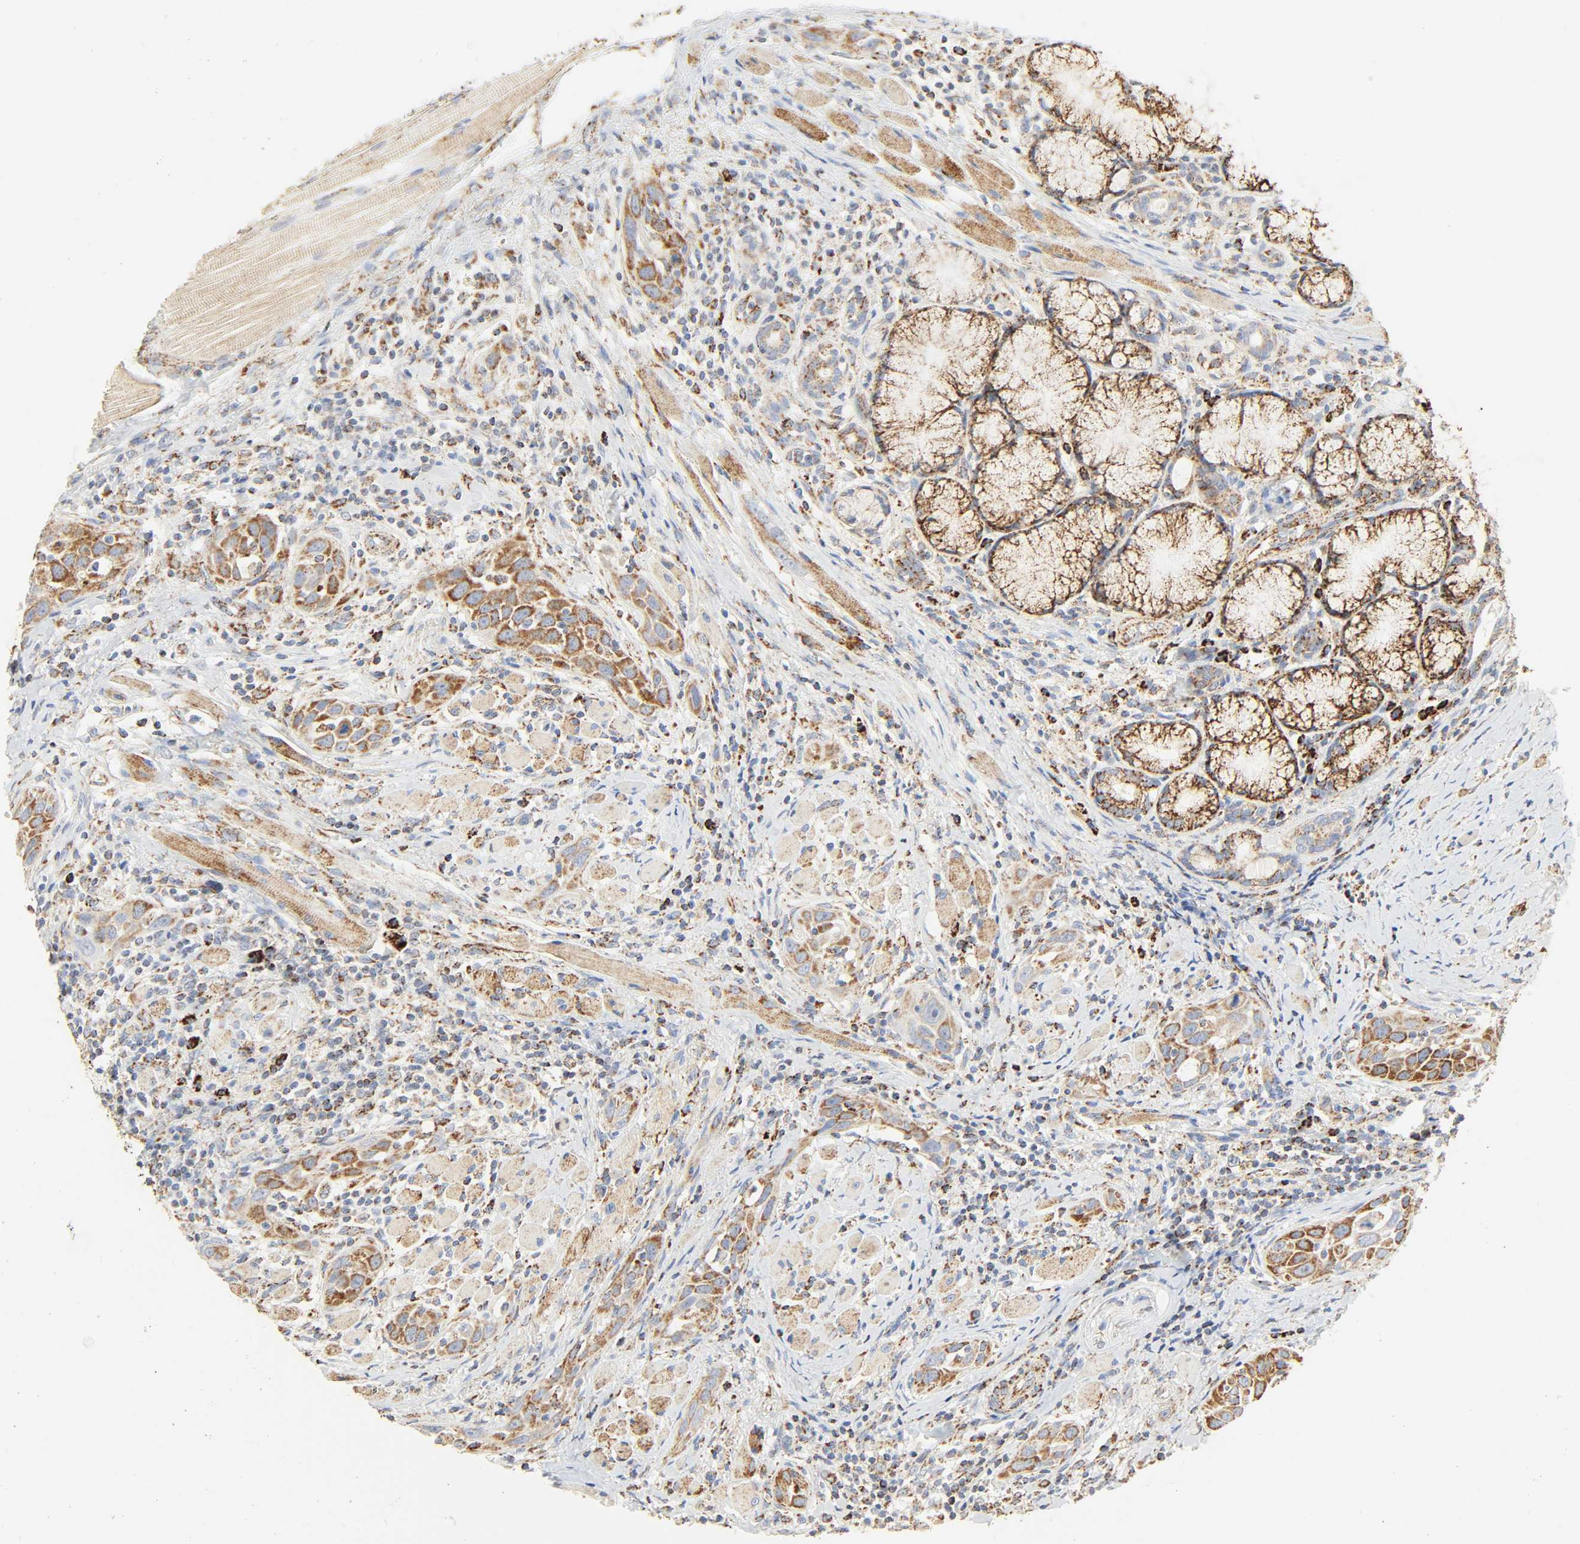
{"staining": {"intensity": "moderate", "quantity": ">75%", "location": "cytoplasmic/membranous"}, "tissue": "head and neck cancer", "cell_type": "Tumor cells", "image_type": "cancer", "snomed": [{"axis": "morphology", "description": "Squamous cell carcinoma, NOS"}, {"axis": "topography", "description": "Oral tissue"}, {"axis": "topography", "description": "Head-Neck"}], "caption": "There is medium levels of moderate cytoplasmic/membranous expression in tumor cells of head and neck squamous cell carcinoma, as demonstrated by immunohistochemical staining (brown color).", "gene": "ACAT1", "patient": {"sex": "female", "age": 50}}